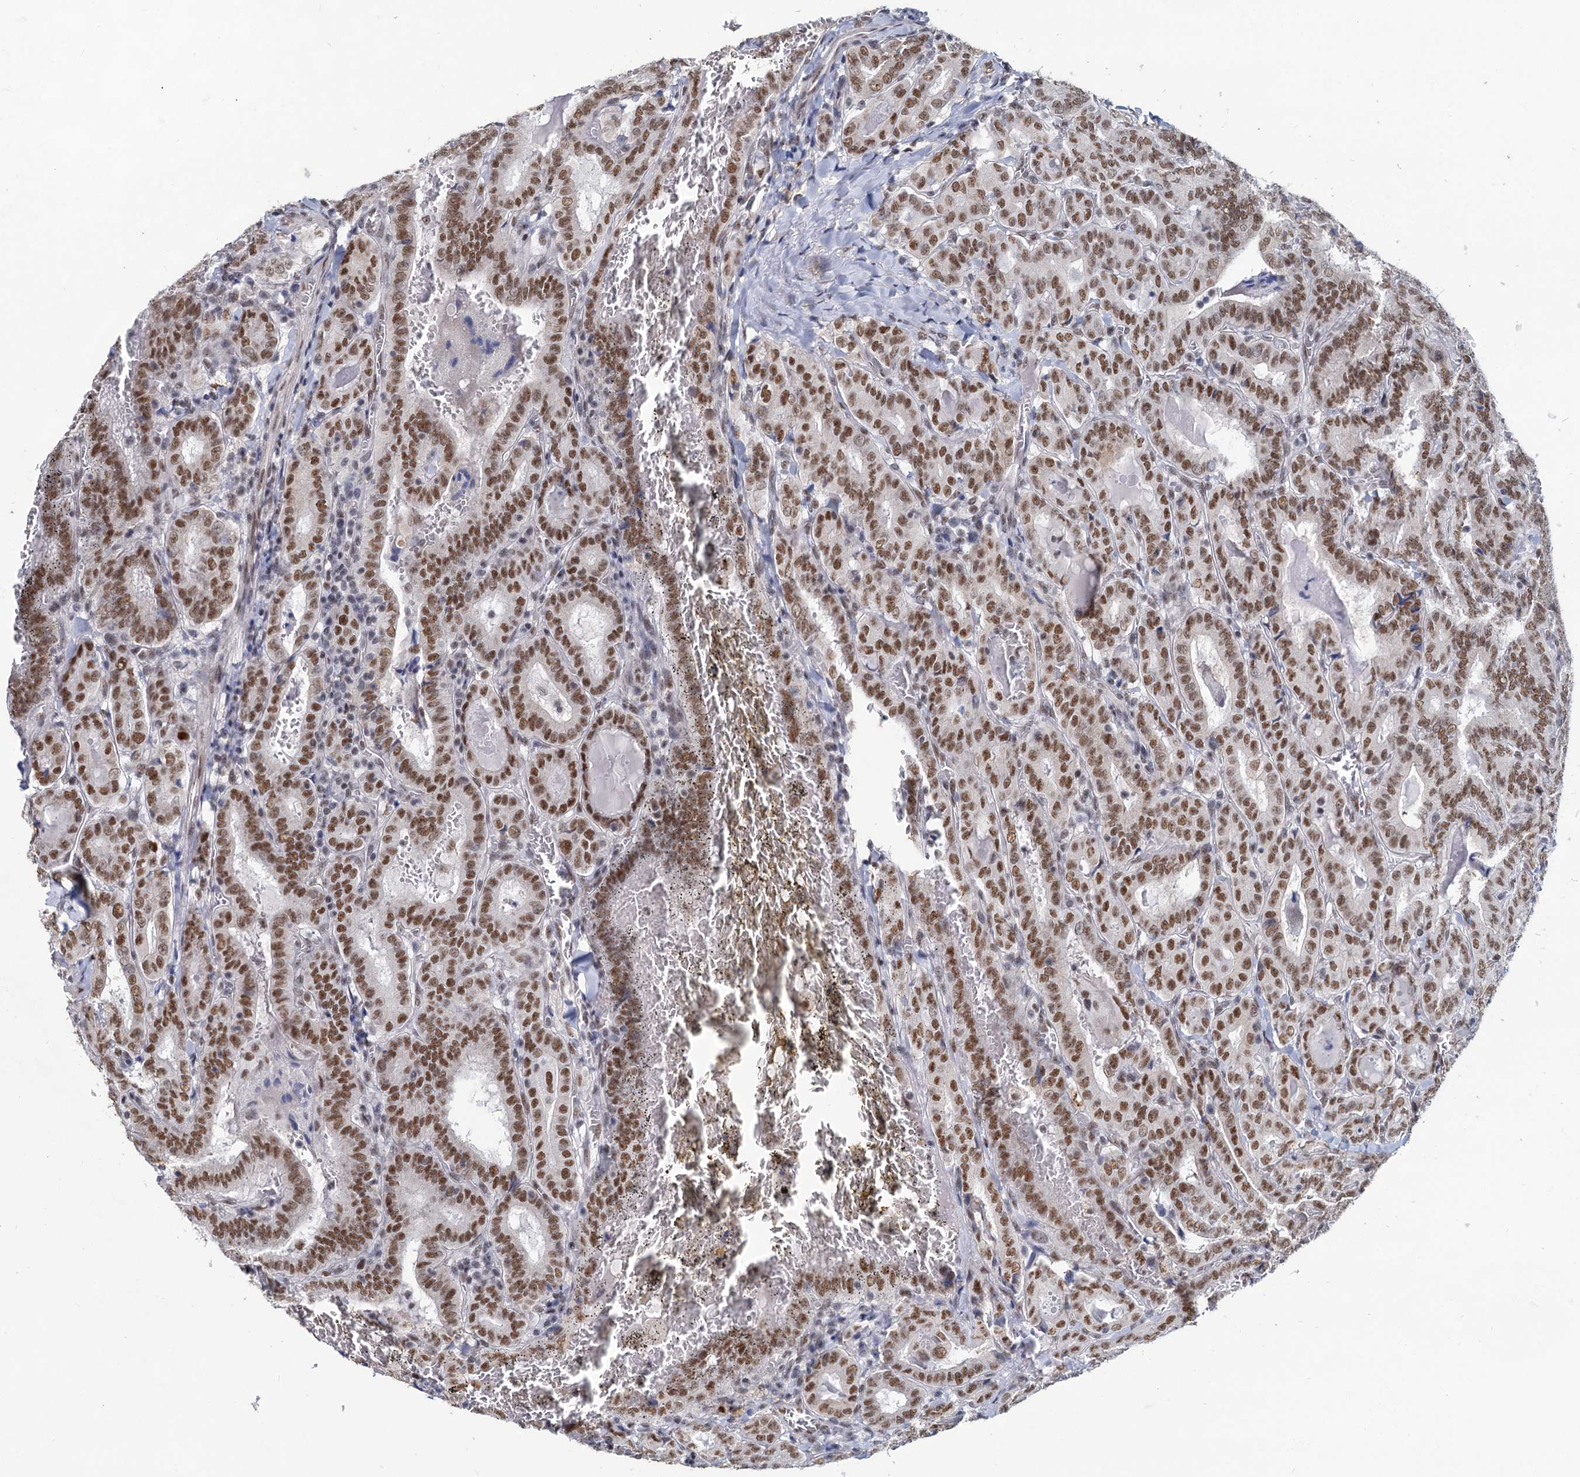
{"staining": {"intensity": "moderate", "quantity": ">75%", "location": "nuclear"}, "tissue": "thyroid cancer", "cell_type": "Tumor cells", "image_type": "cancer", "snomed": [{"axis": "morphology", "description": "Papillary adenocarcinoma, NOS"}, {"axis": "topography", "description": "Thyroid gland"}], "caption": "IHC histopathology image of neoplastic tissue: human thyroid cancer (papillary adenocarcinoma) stained using immunohistochemistry (IHC) exhibits medium levels of moderate protein expression localized specifically in the nuclear of tumor cells, appearing as a nuclear brown color.", "gene": "METTL14", "patient": {"sex": "female", "age": 72}}